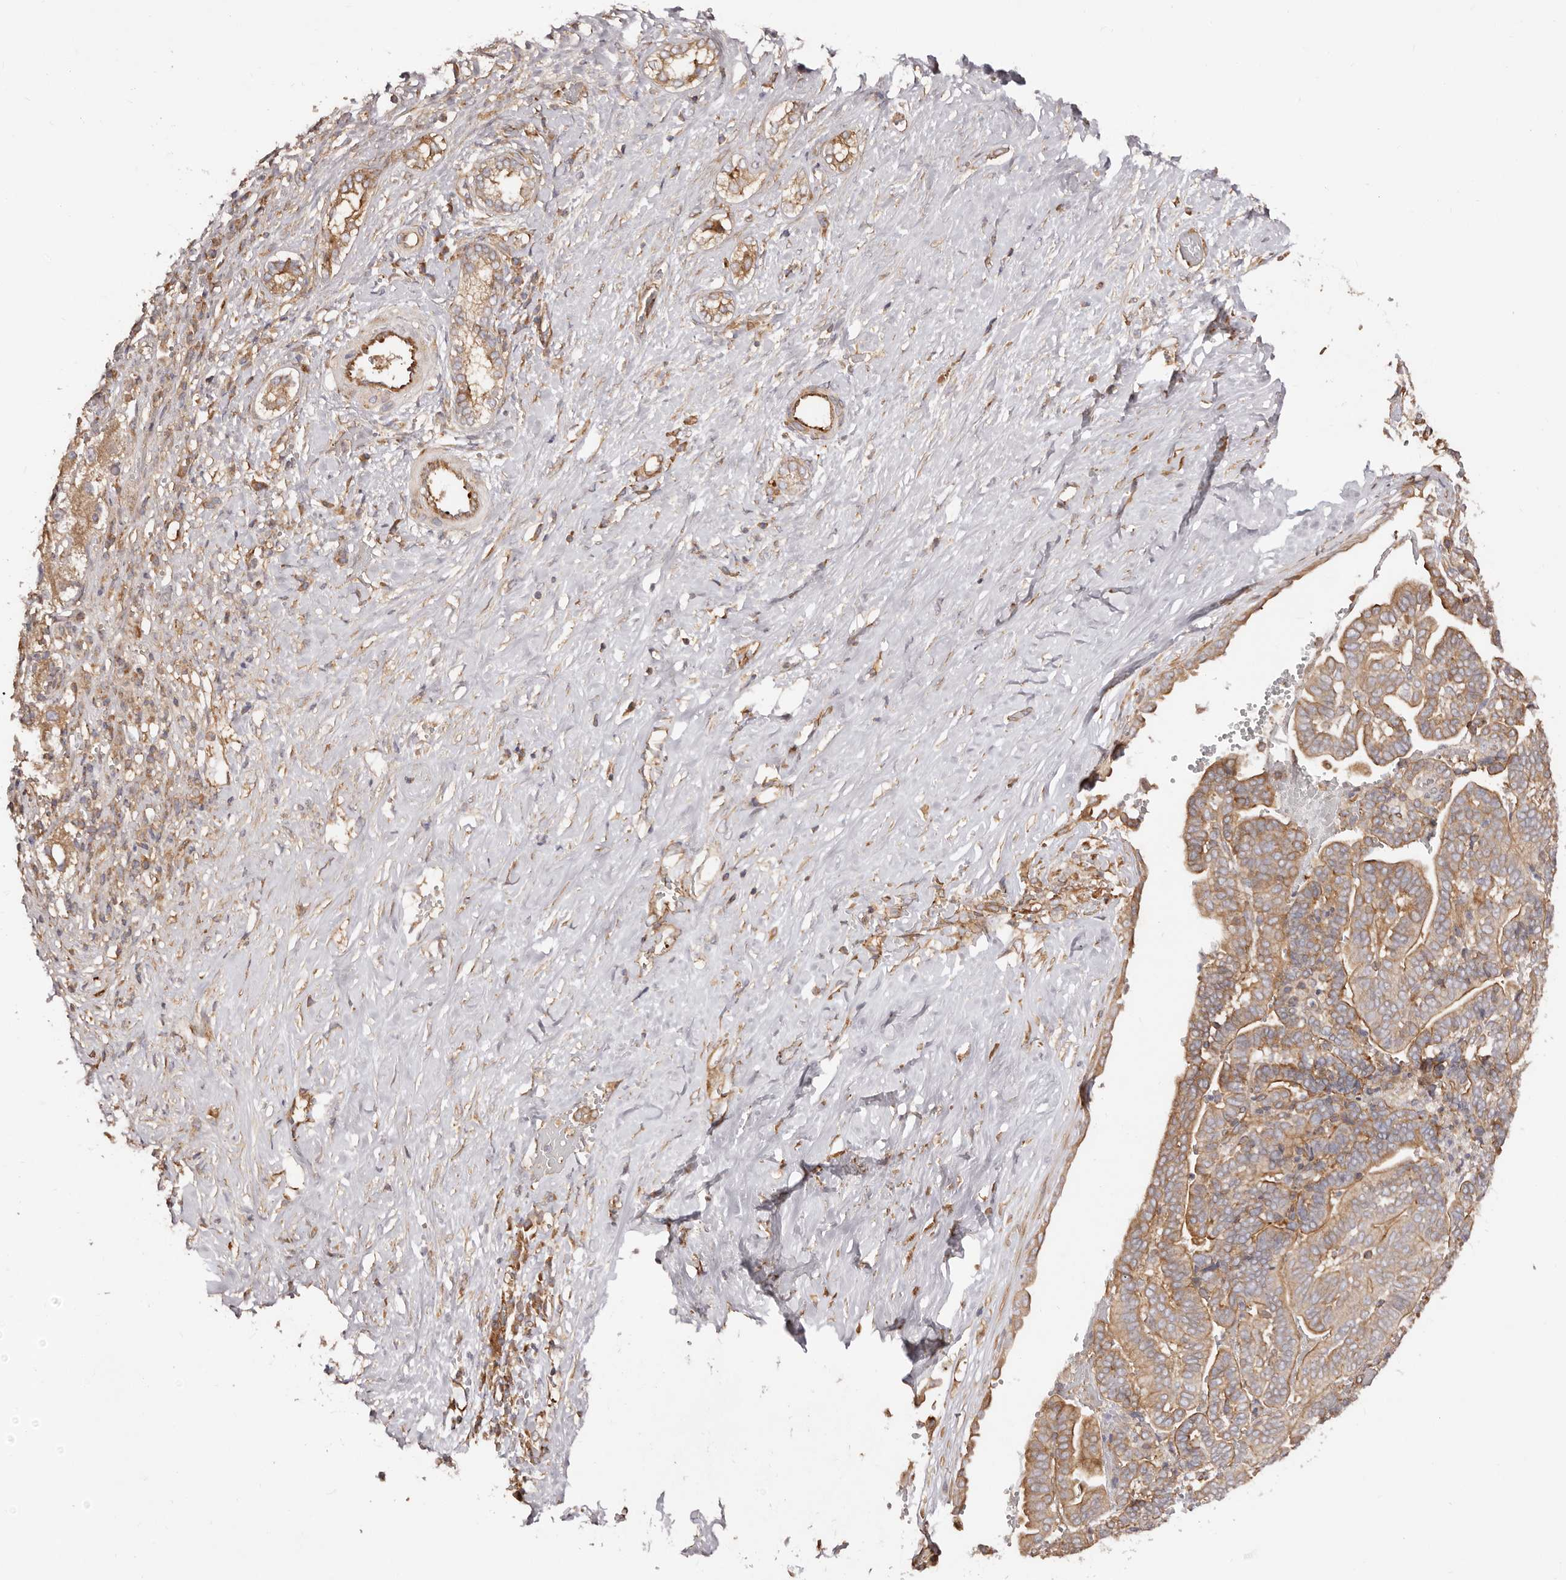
{"staining": {"intensity": "moderate", "quantity": ">75%", "location": "cytoplasmic/membranous"}, "tissue": "liver cancer", "cell_type": "Tumor cells", "image_type": "cancer", "snomed": [{"axis": "morphology", "description": "Cholangiocarcinoma"}, {"axis": "topography", "description": "Liver"}], "caption": "The micrograph shows a brown stain indicating the presence of a protein in the cytoplasmic/membranous of tumor cells in liver cancer (cholangiocarcinoma).", "gene": "RPS6", "patient": {"sex": "female", "age": 75}}